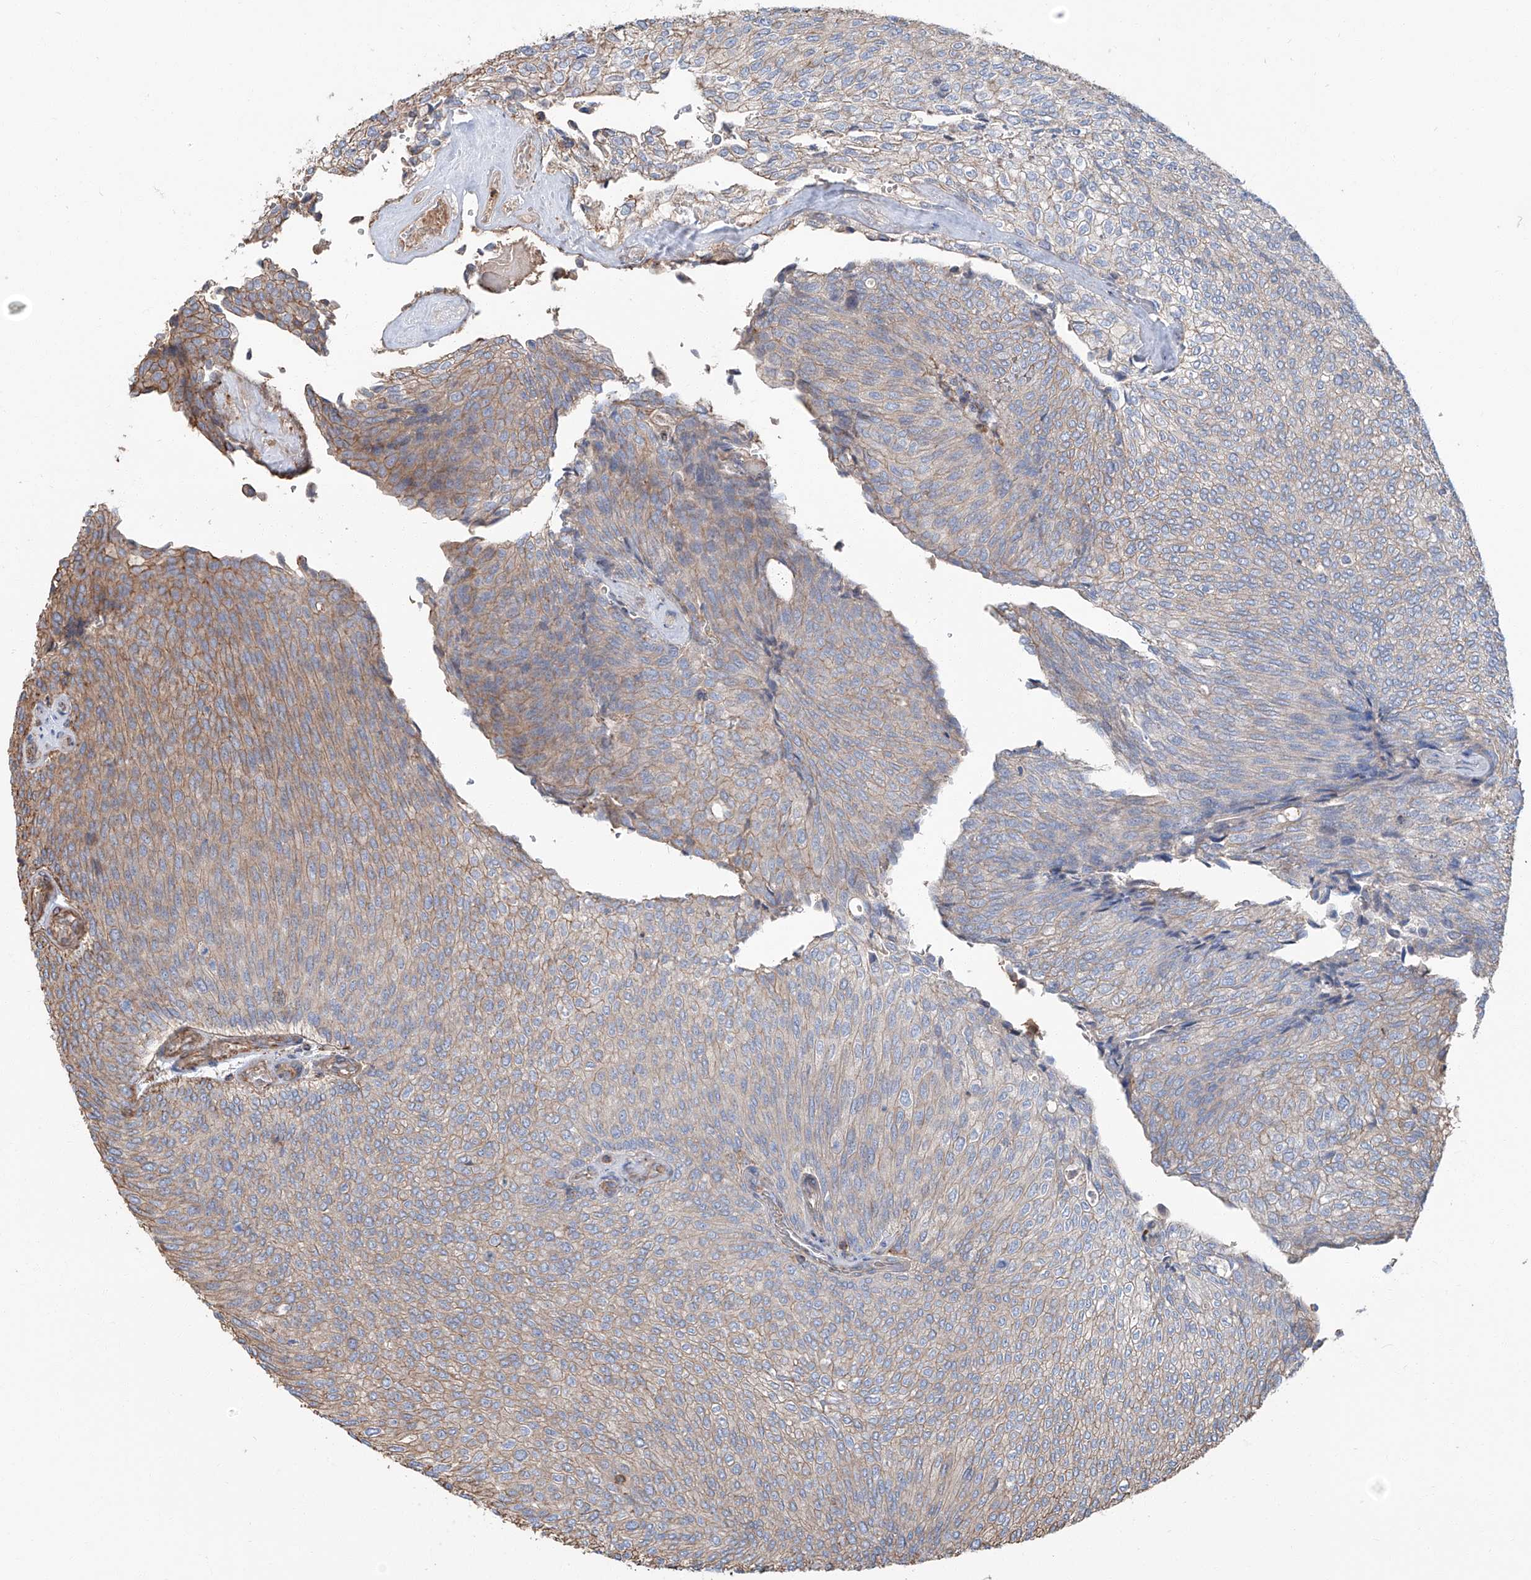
{"staining": {"intensity": "moderate", "quantity": "25%-75%", "location": "cytoplasmic/membranous"}, "tissue": "urothelial cancer", "cell_type": "Tumor cells", "image_type": "cancer", "snomed": [{"axis": "morphology", "description": "Urothelial carcinoma, Low grade"}, {"axis": "topography", "description": "Urinary bladder"}], "caption": "The immunohistochemical stain shows moderate cytoplasmic/membranous positivity in tumor cells of urothelial cancer tissue. (DAB (3,3'-diaminobenzidine) IHC, brown staining for protein, blue staining for nuclei).", "gene": "PIEZO2", "patient": {"sex": "female", "age": 79}}